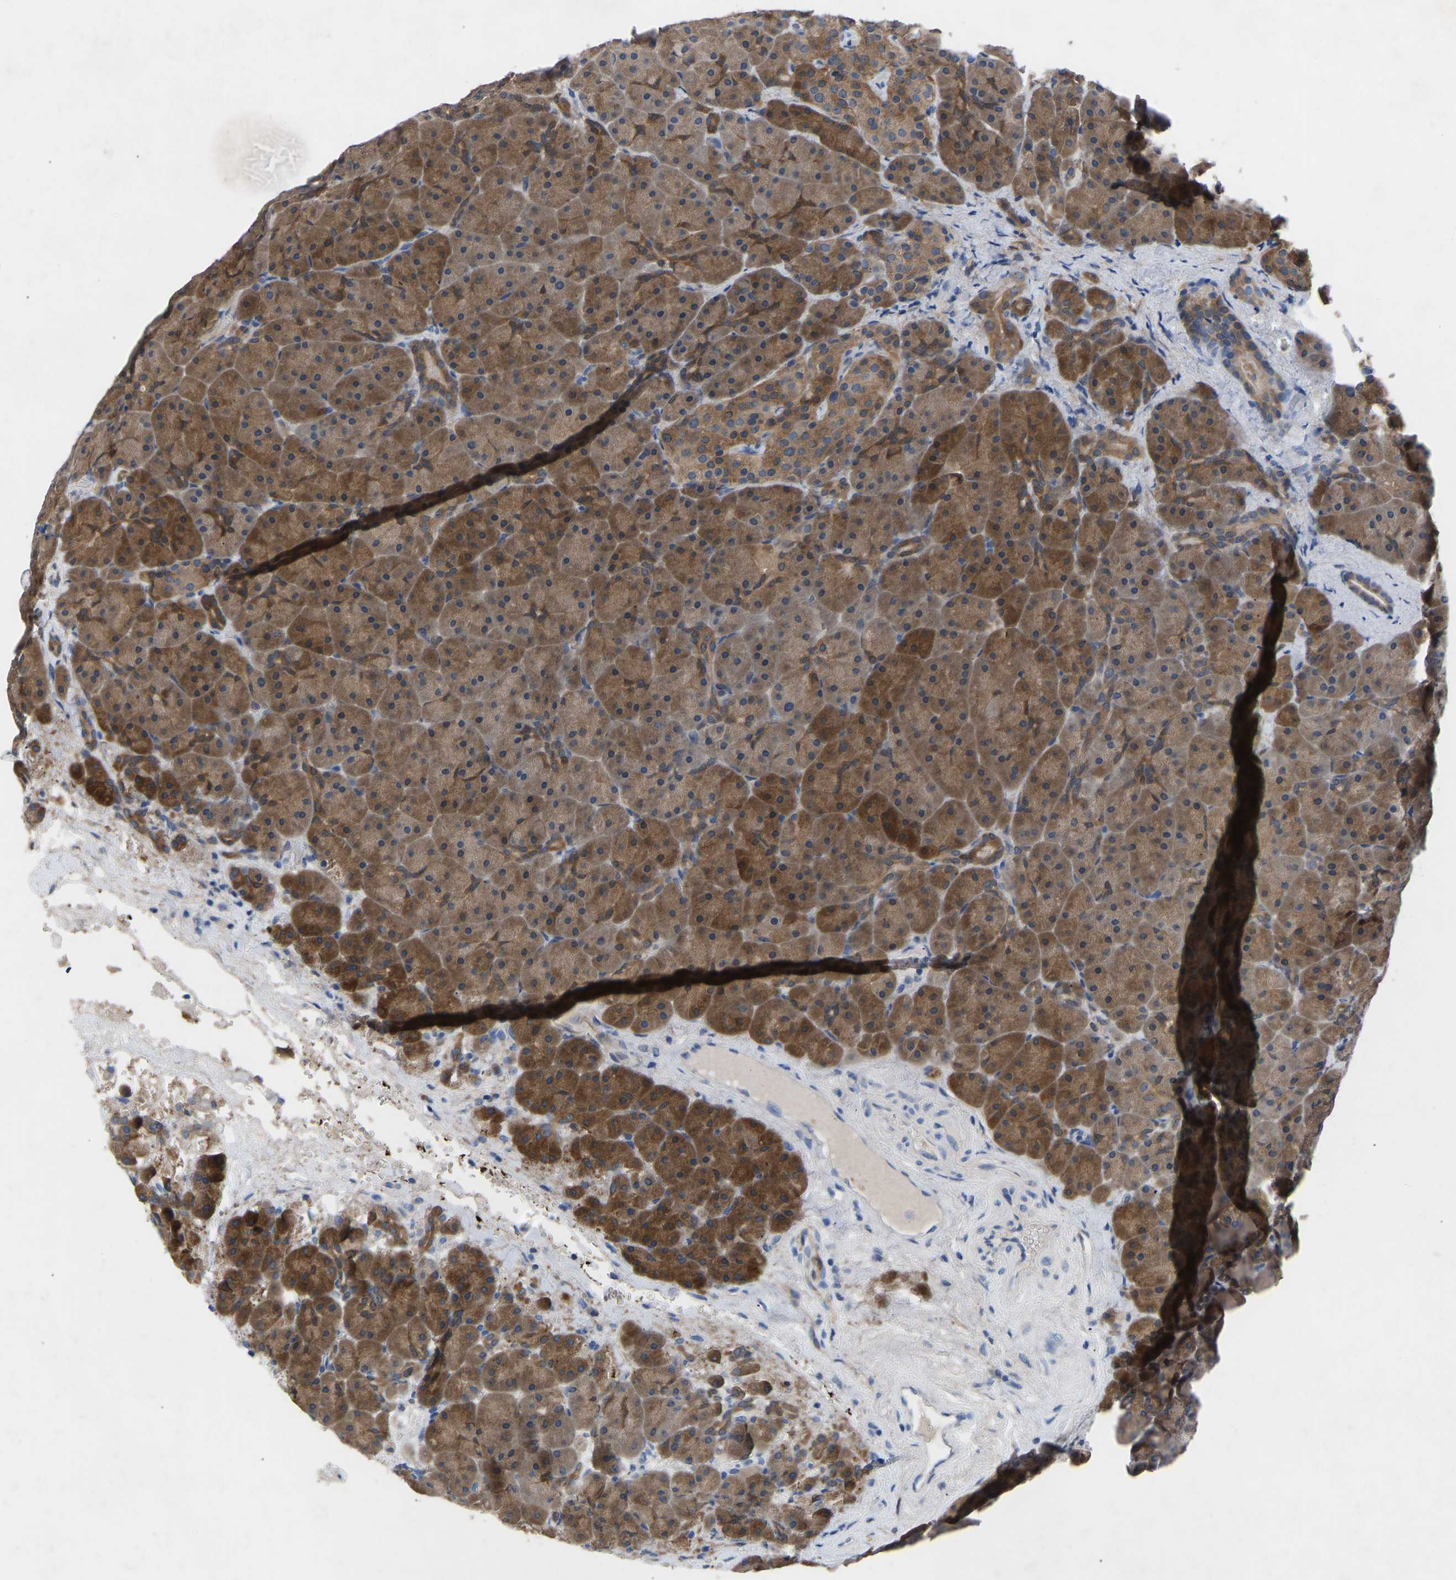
{"staining": {"intensity": "moderate", "quantity": ">75%", "location": "cytoplasmic/membranous"}, "tissue": "pancreas", "cell_type": "Exocrine glandular cells", "image_type": "normal", "snomed": [{"axis": "morphology", "description": "Normal tissue, NOS"}, {"axis": "topography", "description": "Pancreas"}], "caption": "Immunohistochemistry (IHC) (DAB) staining of normal pancreas demonstrates moderate cytoplasmic/membranous protein expression in about >75% of exocrine glandular cells.", "gene": "RBP1", "patient": {"sex": "male", "age": 66}}